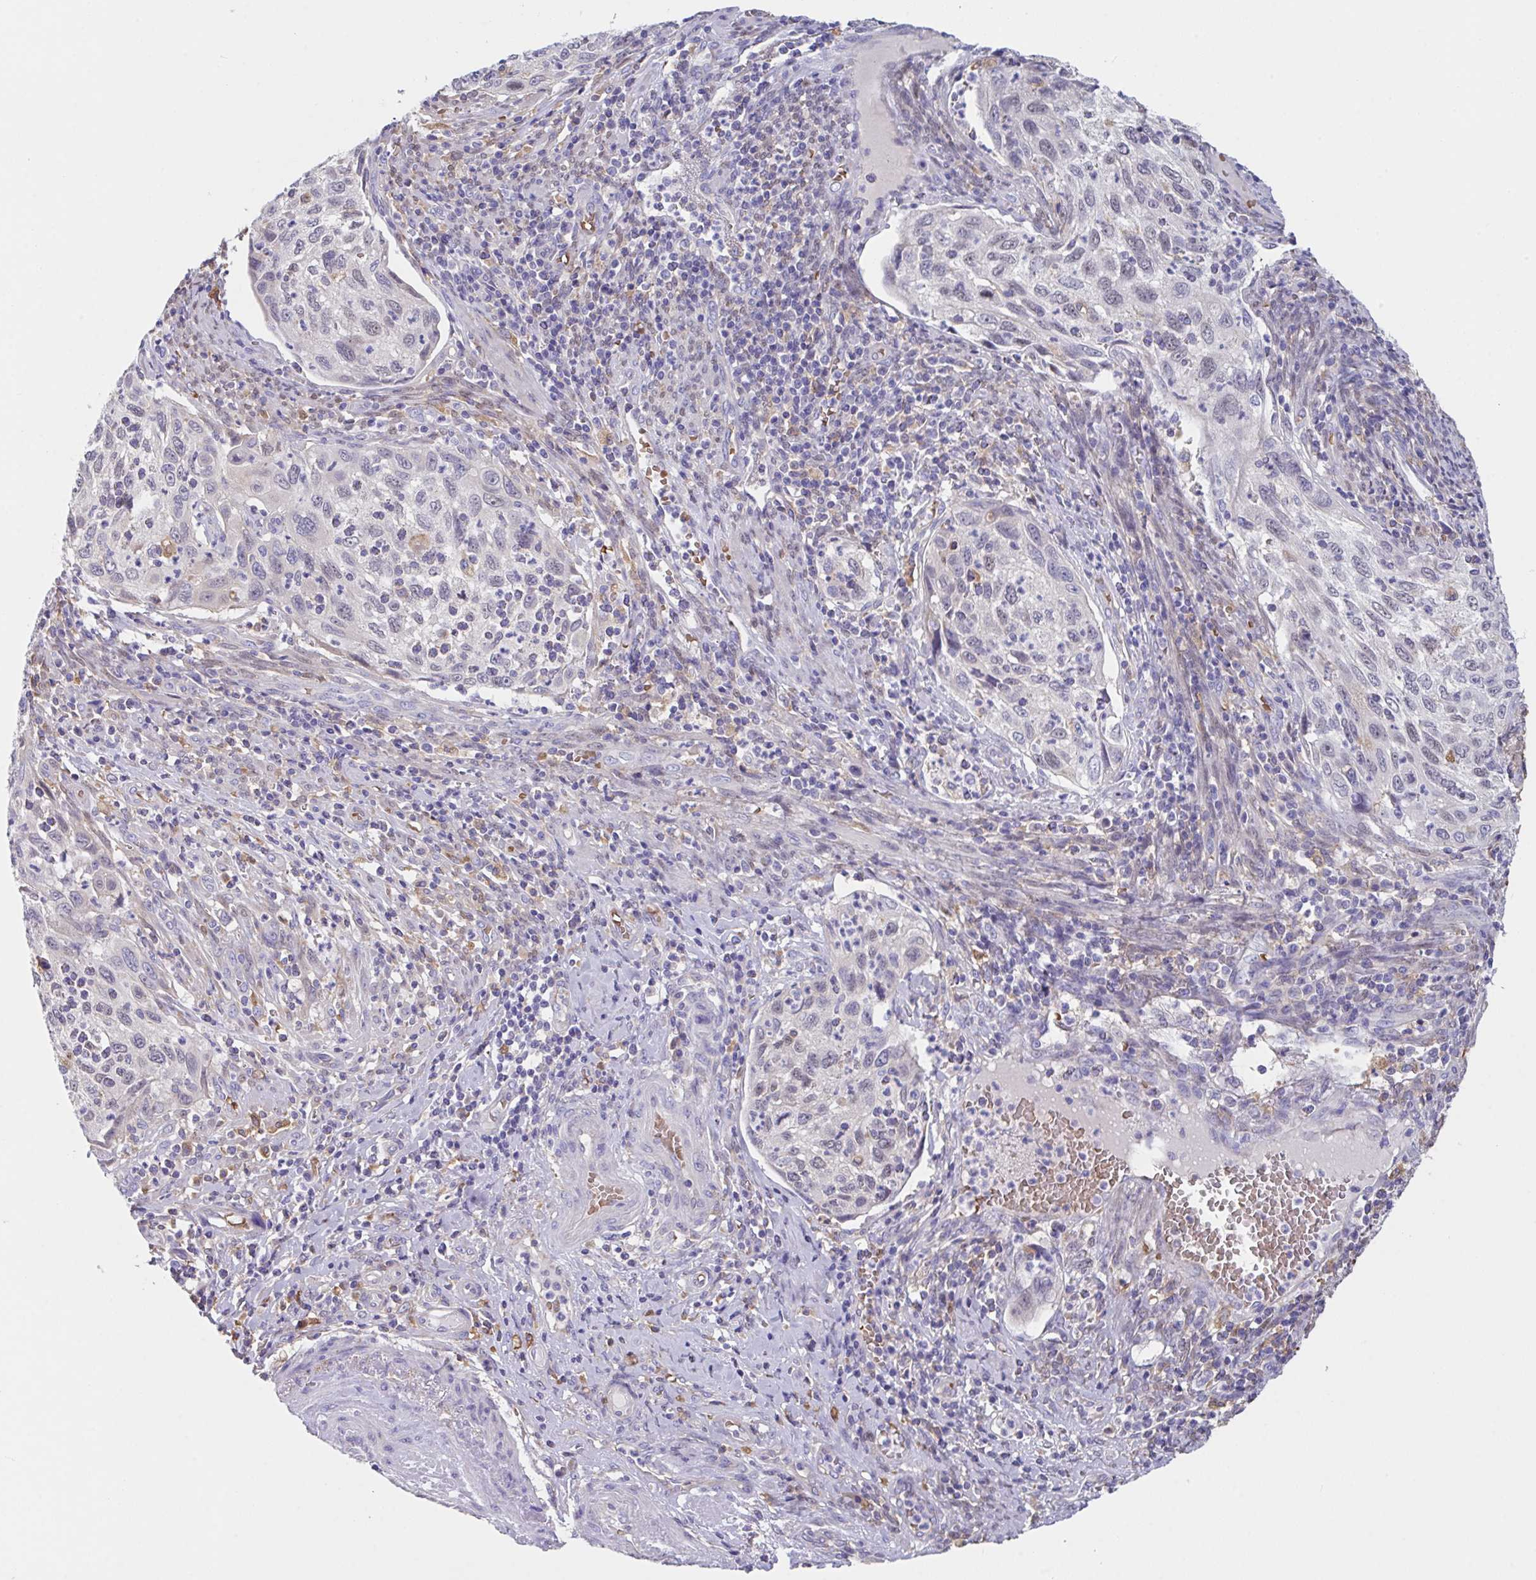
{"staining": {"intensity": "weak", "quantity": "<25%", "location": "nuclear"}, "tissue": "cervical cancer", "cell_type": "Tumor cells", "image_type": "cancer", "snomed": [{"axis": "morphology", "description": "Squamous cell carcinoma, NOS"}, {"axis": "topography", "description": "Cervix"}], "caption": "An immunohistochemistry histopathology image of cervical cancer is shown. There is no staining in tumor cells of cervical cancer.", "gene": "TFAP2C", "patient": {"sex": "female", "age": 70}}